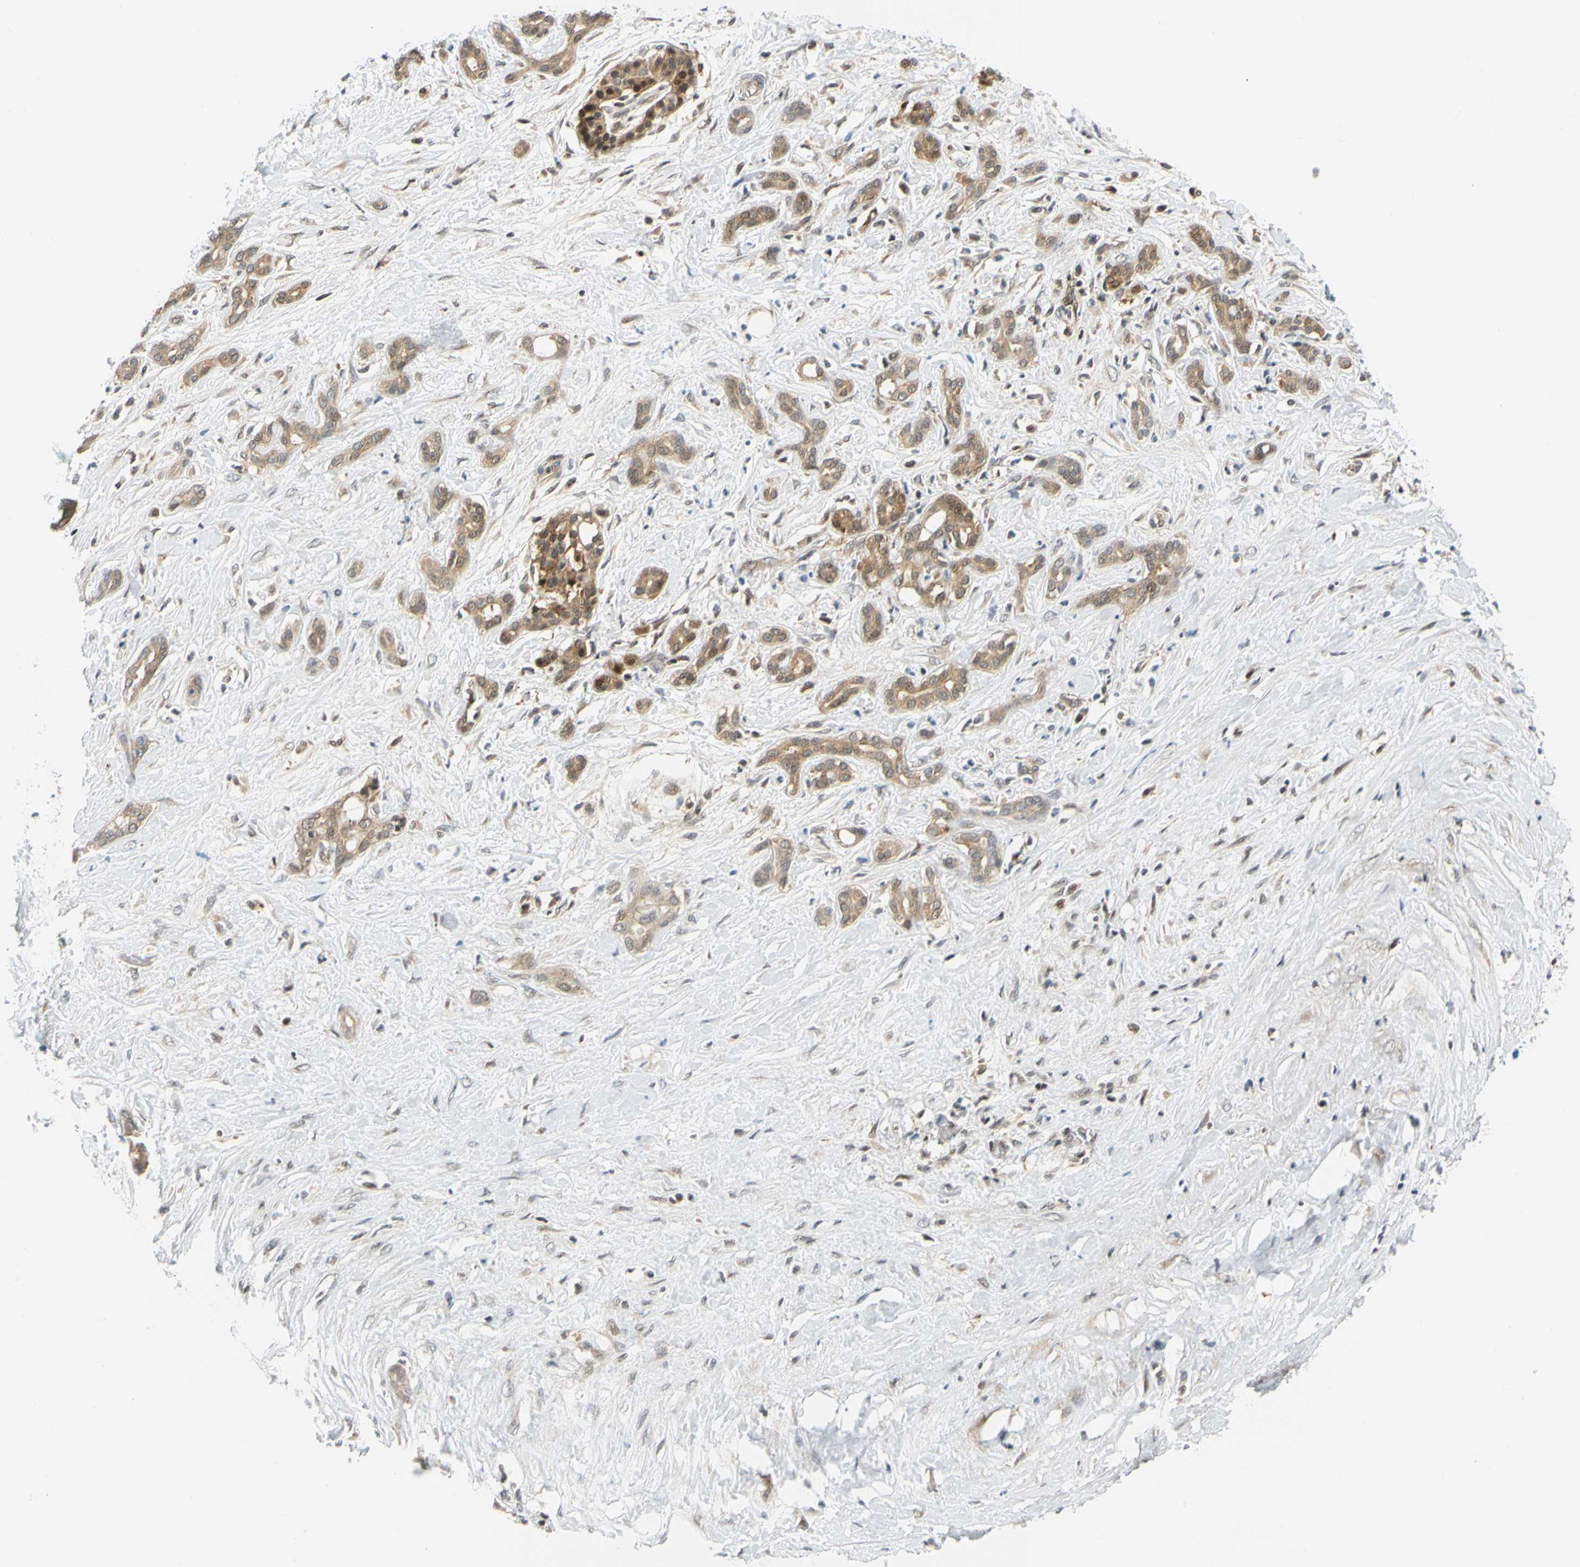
{"staining": {"intensity": "moderate", "quantity": ">75%", "location": "cytoplasmic/membranous"}, "tissue": "pancreatic cancer", "cell_type": "Tumor cells", "image_type": "cancer", "snomed": [{"axis": "morphology", "description": "Adenocarcinoma, NOS"}, {"axis": "topography", "description": "Pancreas"}], "caption": "High-magnification brightfield microscopy of adenocarcinoma (pancreatic) stained with DAB (3,3'-diaminobenzidine) (brown) and counterstained with hematoxylin (blue). tumor cells exhibit moderate cytoplasmic/membranous staining is appreciated in about>75% of cells. Using DAB (3,3'-diaminobenzidine) (brown) and hematoxylin (blue) stains, captured at high magnification using brightfield microscopy.", "gene": "MAPK9", "patient": {"sex": "male", "age": 41}}